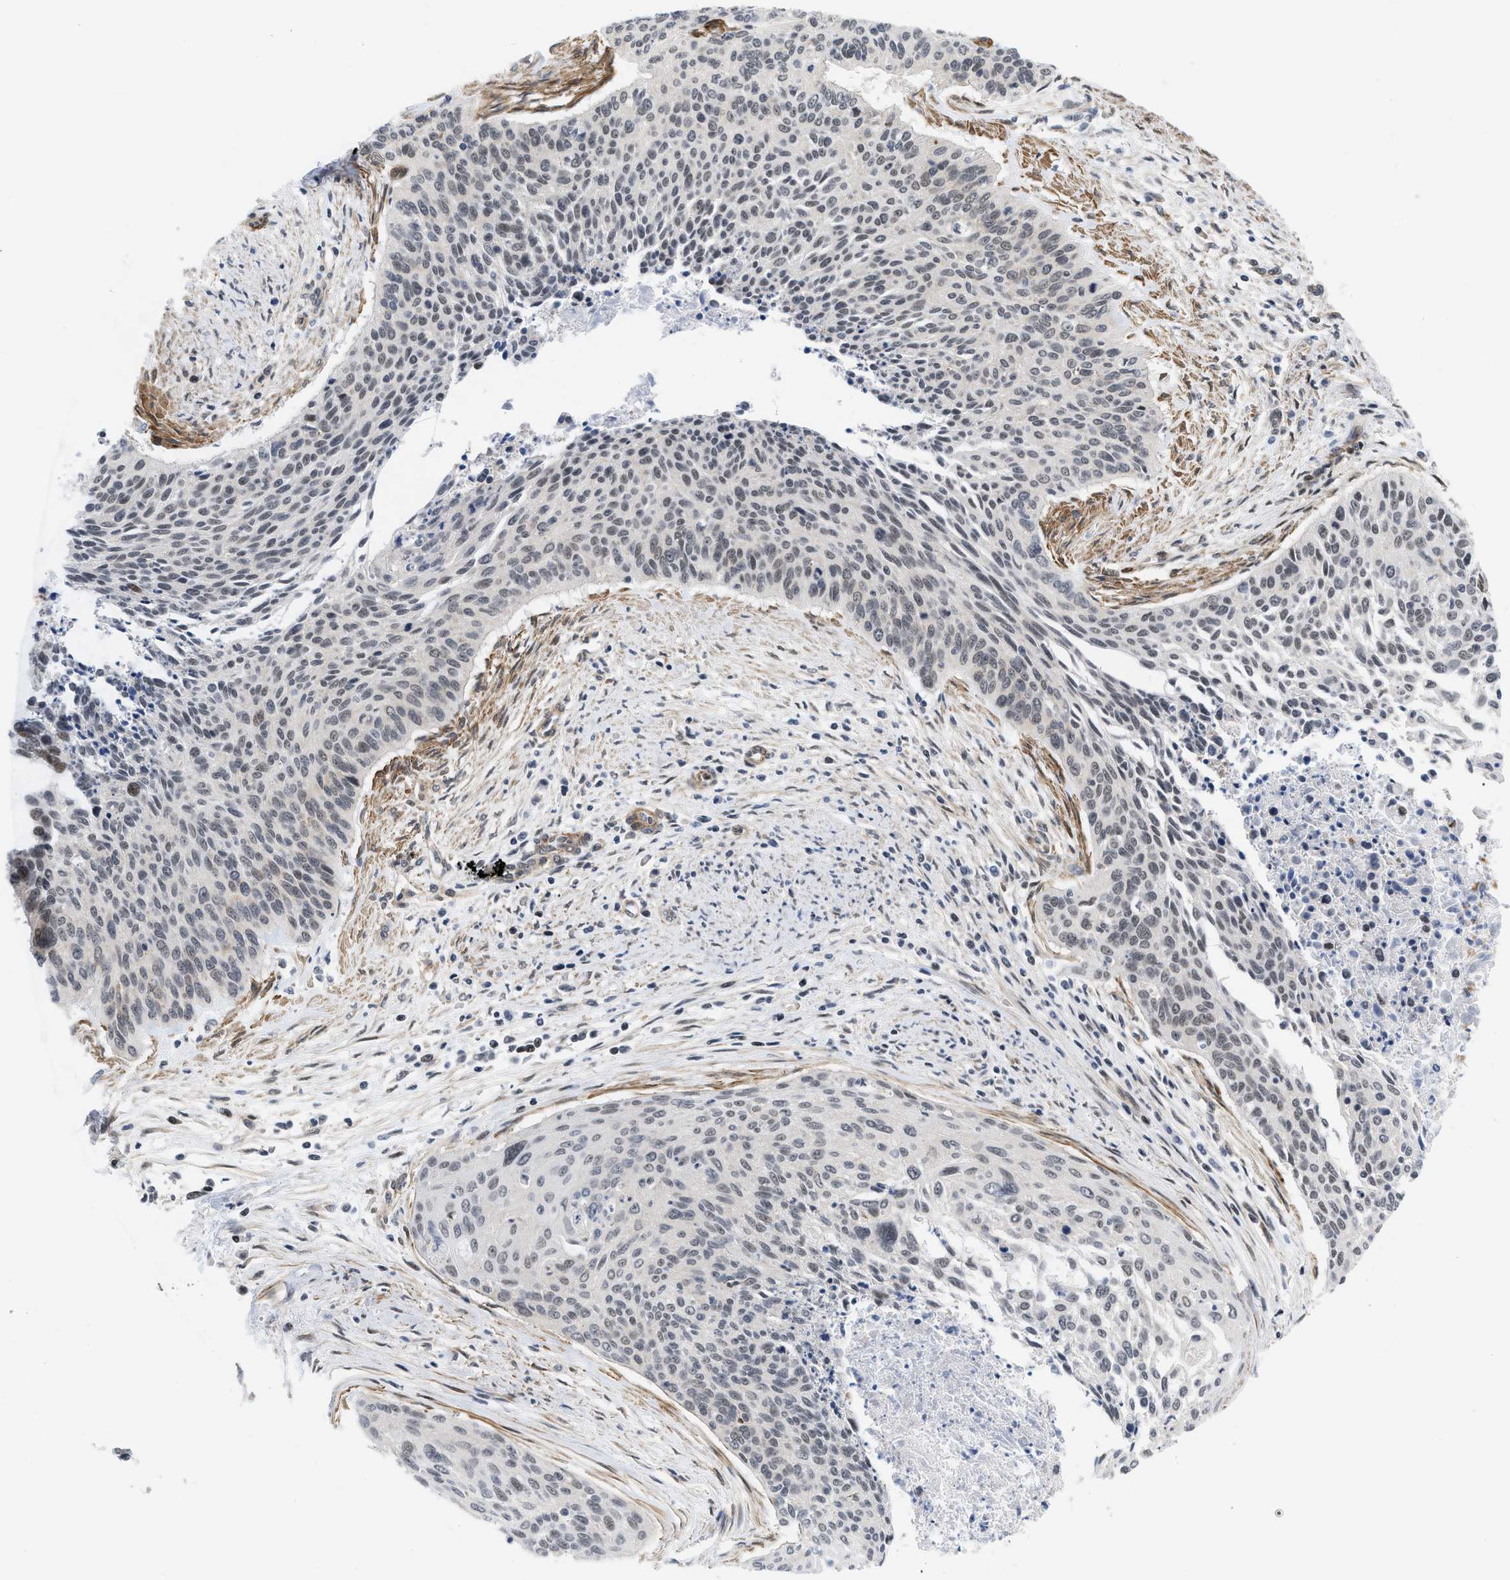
{"staining": {"intensity": "weak", "quantity": ">75%", "location": "nuclear"}, "tissue": "cervical cancer", "cell_type": "Tumor cells", "image_type": "cancer", "snomed": [{"axis": "morphology", "description": "Squamous cell carcinoma, NOS"}, {"axis": "topography", "description": "Cervix"}], "caption": "Immunohistochemical staining of cervical cancer (squamous cell carcinoma) displays low levels of weak nuclear positivity in approximately >75% of tumor cells.", "gene": "GPRASP2", "patient": {"sex": "female", "age": 55}}